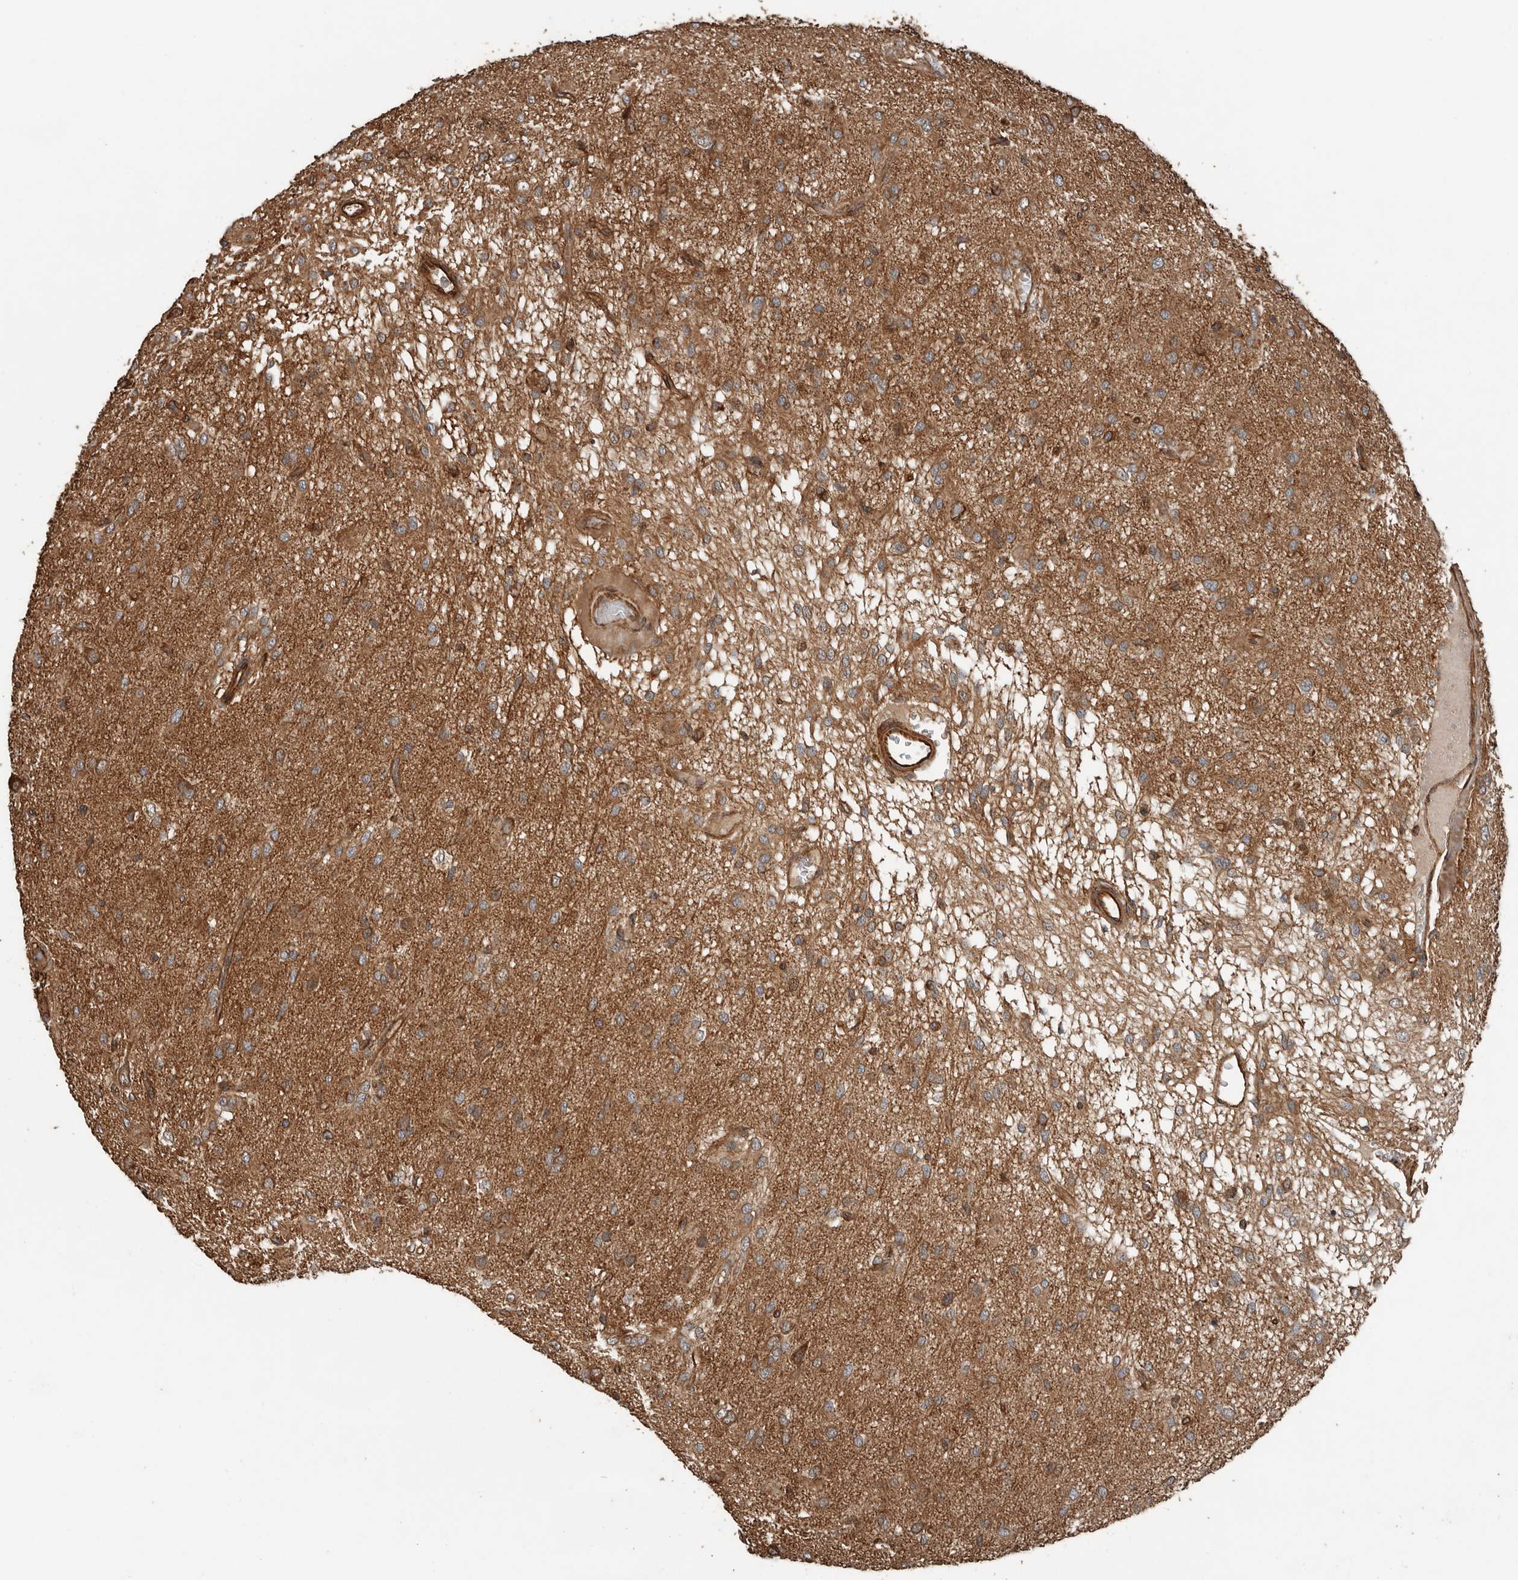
{"staining": {"intensity": "moderate", "quantity": ">75%", "location": "cytoplasmic/membranous"}, "tissue": "glioma", "cell_type": "Tumor cells", "image_type": "cancer", "snomed": [{"axis": "morphology", "description": "Glioma, malignant, High grade"}, {"axis": "topography", "description": "Brain"}], "caption": "Protein staining displays moderate cytoplasmic/membranous expression in approximately >75% of tumor cells in glioma.", "gene": "YOD1", "patient": {"sex": "female", "age": 59}}